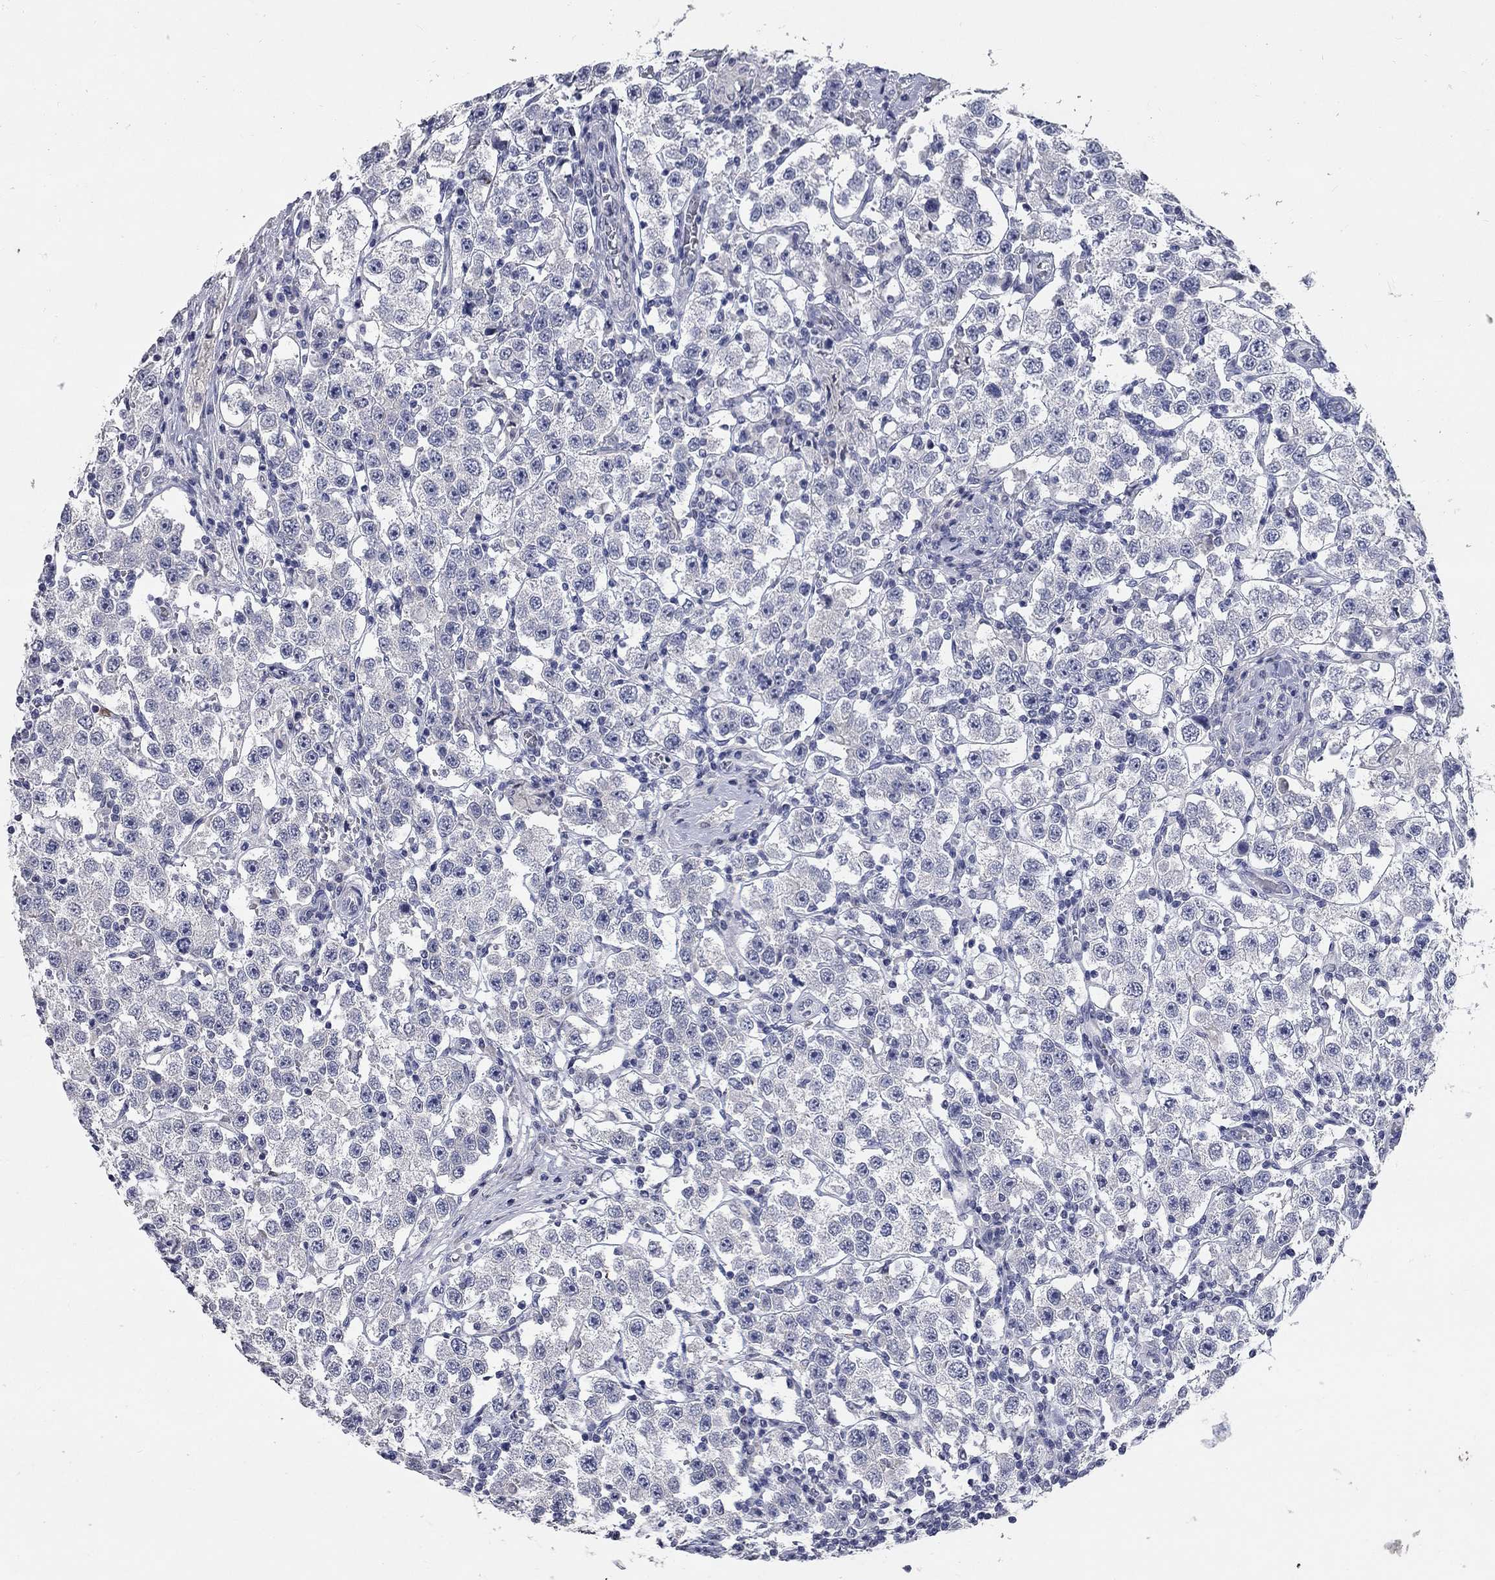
{"staining": {"intensity": "negative", "quantity": "none", "location": "none"}, "tissue": "testis cancer", "cell_type": "Tumor cells", "image_type": "cancer", "snomed": [{"axis": "morphology", "description": "Seminoma, NOS"}, {"axis": "topography", "description": "Testis"}], "caption": "Immunohistochemical staining of human testis cancer (seminoma) displays no significant positivity in tumor cells. (DAB IHC, high magnification).", "gene": "SYT12", "patient": {"sex": "male", "age": 37}}